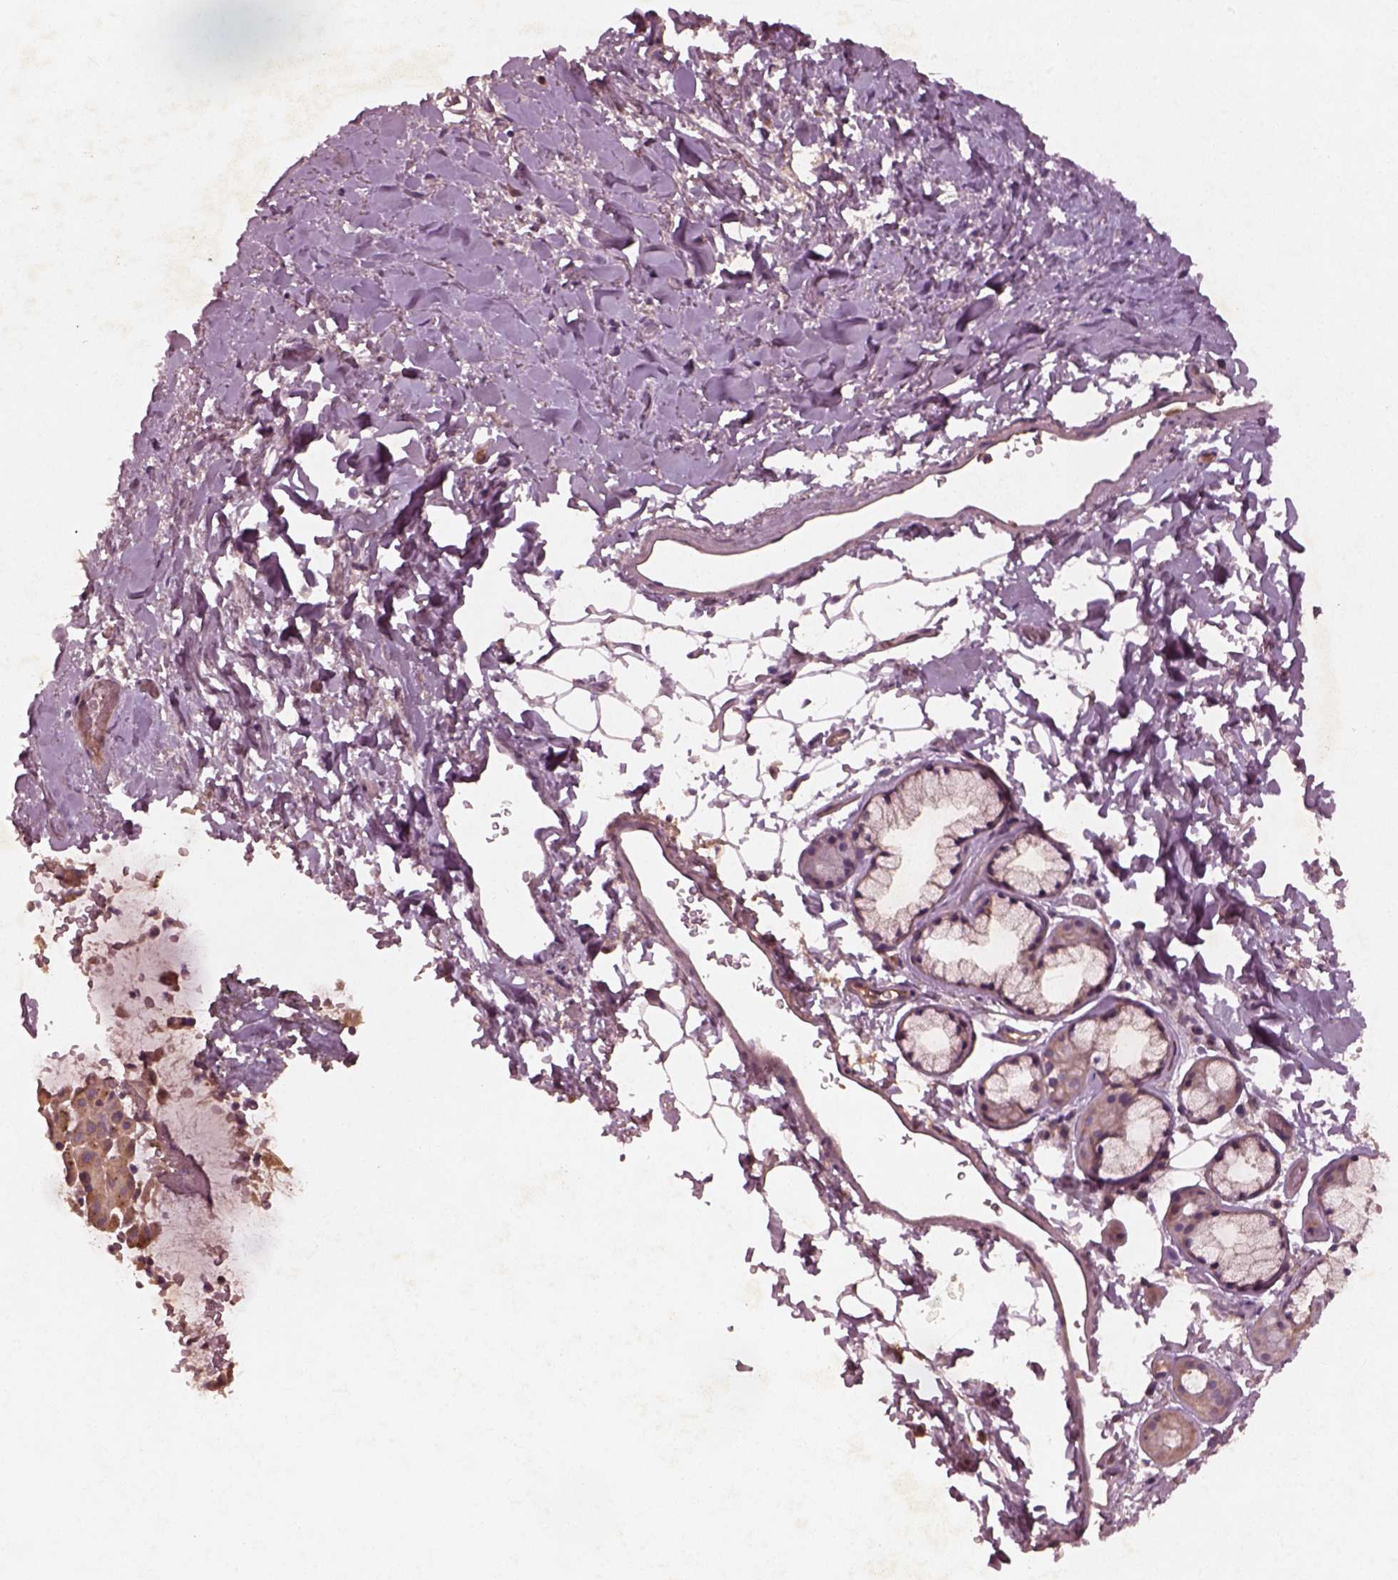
{"staining": {"intensity": "moderate", "quantity": ">75%", "location": "cytoplasmic/membranous"}, "tissue": "bronchus", "cell_type": "Respiratory epithelial cells", "image_type": "normal", "snomed": [{"axis": "morphology", "description": "Normal tissue, NOS"}, {"axis": "morphology", "description": "Adenocarcinoma, NOS"}, {"axis": "topography", "description": "Bronchus"}], "caption": "Immunohistochemical staining of unremarkable human bronchus shows >75% levels of moderate cytoplasmic/membranous protein positivity in approximately >75% of respiratory epithelial cells.", "gene": "FAM234A", "patient": {"sex": "male", "age": 68}}